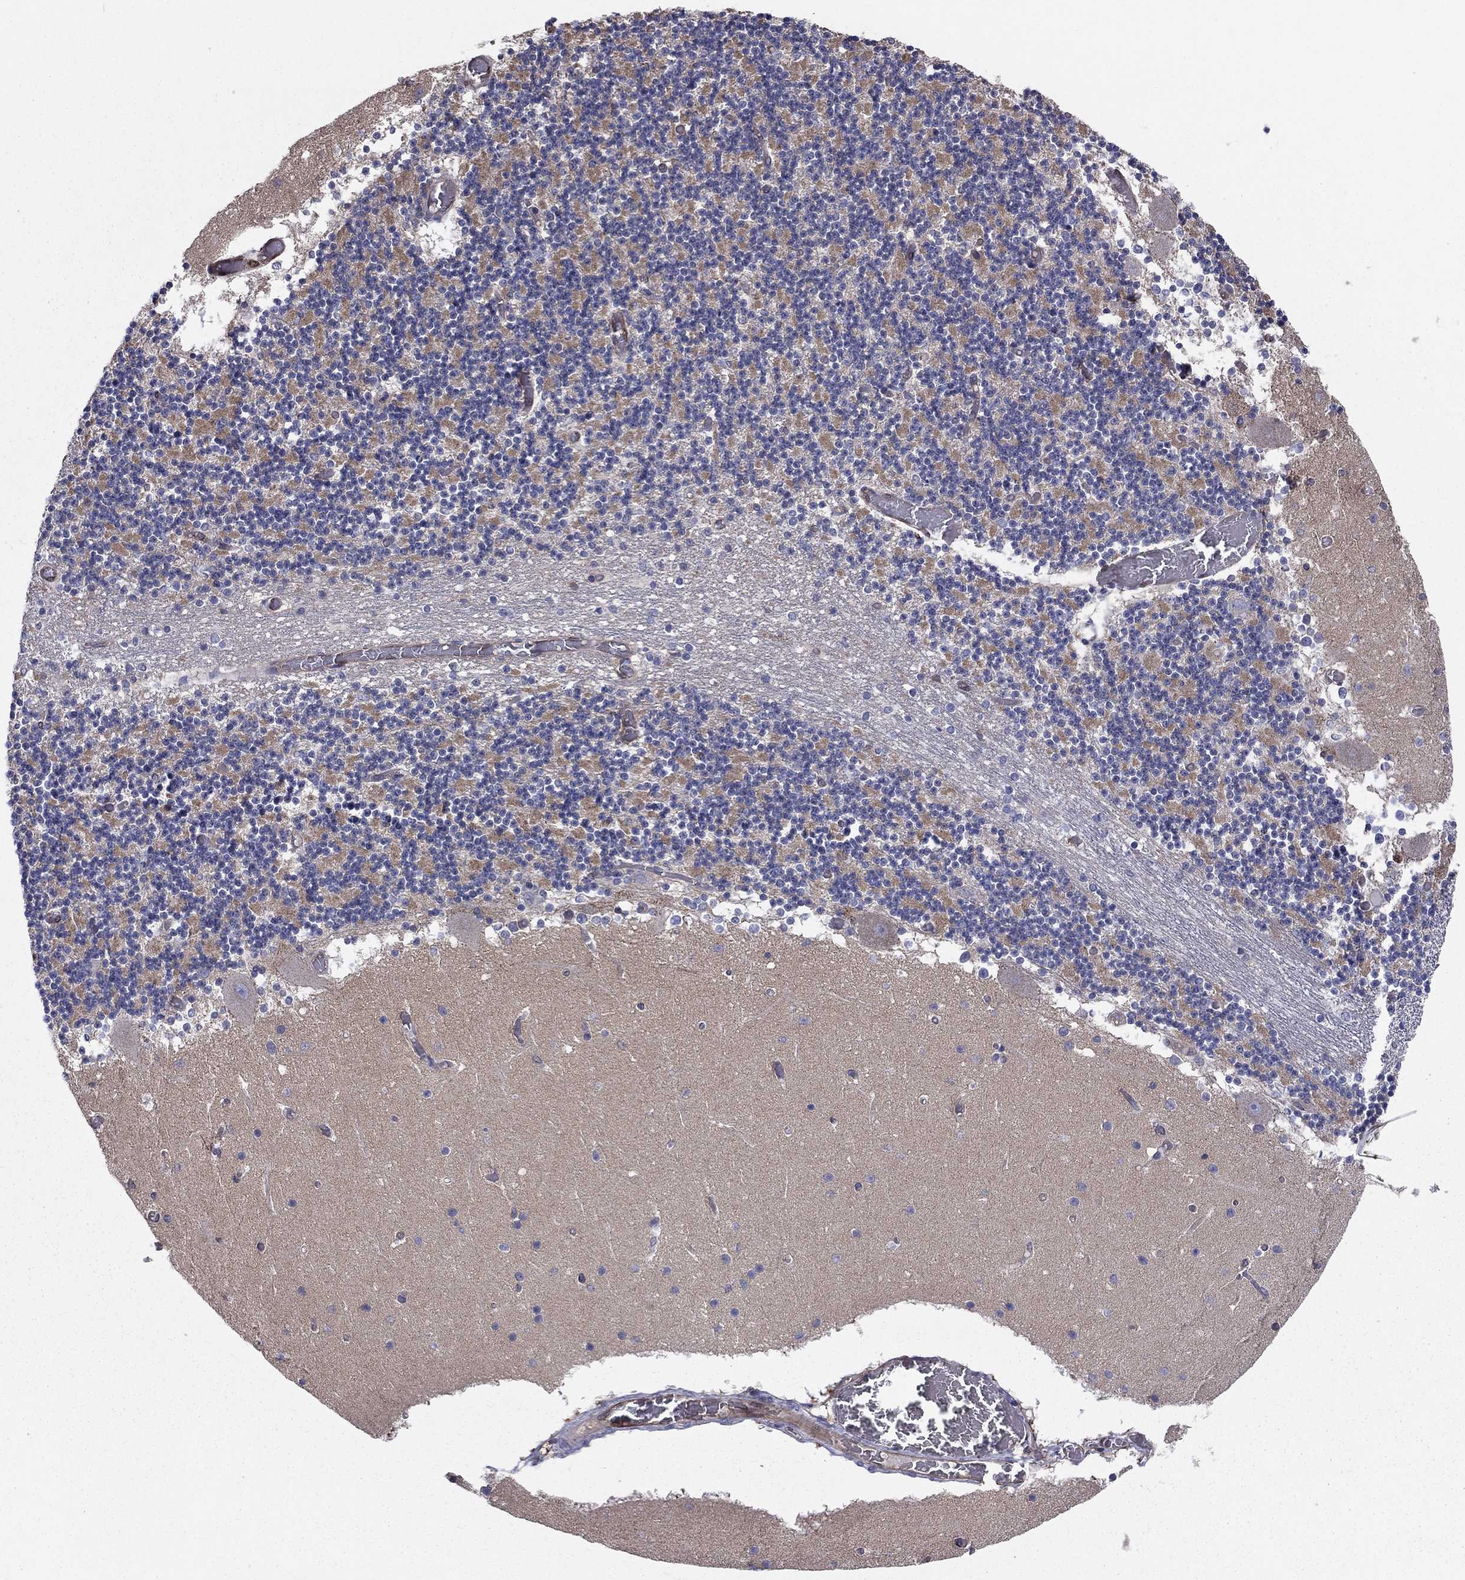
{"staining": {"intensity": "negative", "quantity": "none", "location": "none"}, "tissue": "cerebellum", "cell_type": "Cells in granular layer", "image_type": "normal", "snomed": [{"axis": "morphology", "description": "Normal tissue, NOS"}, {"axis": "topography", "description": "Cerebellum"}], "caption": "IHC photomicrograph of normal cerebellum: human cerebellum stained with DAB exhibits no significant protein expression in cells in granular layer. (DAB immunohistochemistry visualized using brightfield microscopy, high magnification).", "gene": "EMP2", "patient": {"sex": "female", "age": 28}}